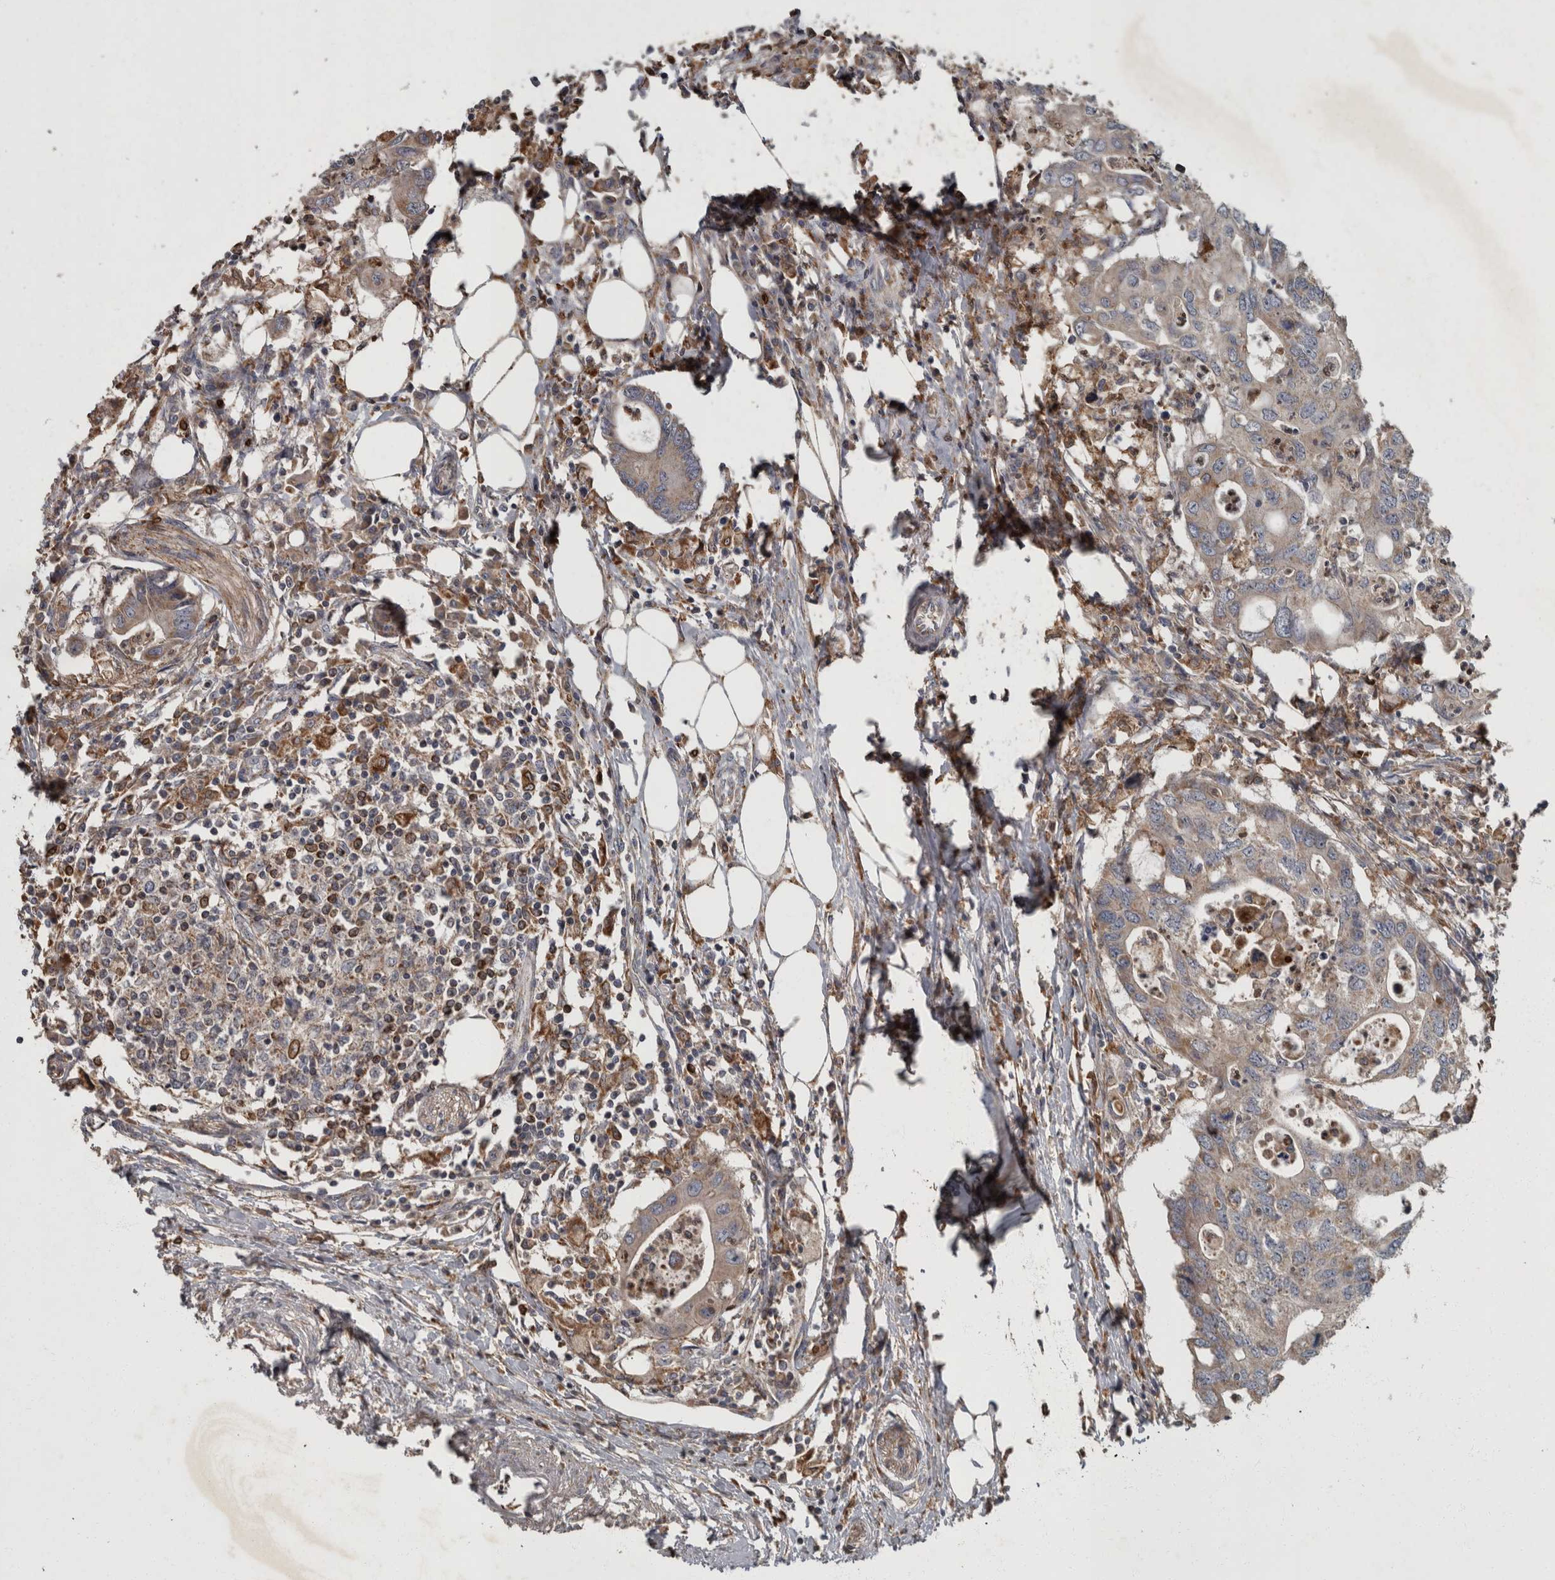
{"staining": {"intensity": "weak", "quantity": "<25%", "location": "cytoplasmic/membranous"}, "tissue": "colorectal cancer", "cell_type": "Tumor cells", "image_type": "cancer", "snomed": [{"axis": "morphology", "description": "Adenocarcinoma, NOS"}, {"axis": "topography", "description": "Colon"}], "caption": "This is an IHC histopathology image of colorectal adenocarcinoma. There is no staining in tumor cells.", "gene": "PPP1R3C", "patient": {"sex": "male", "age": 71}}